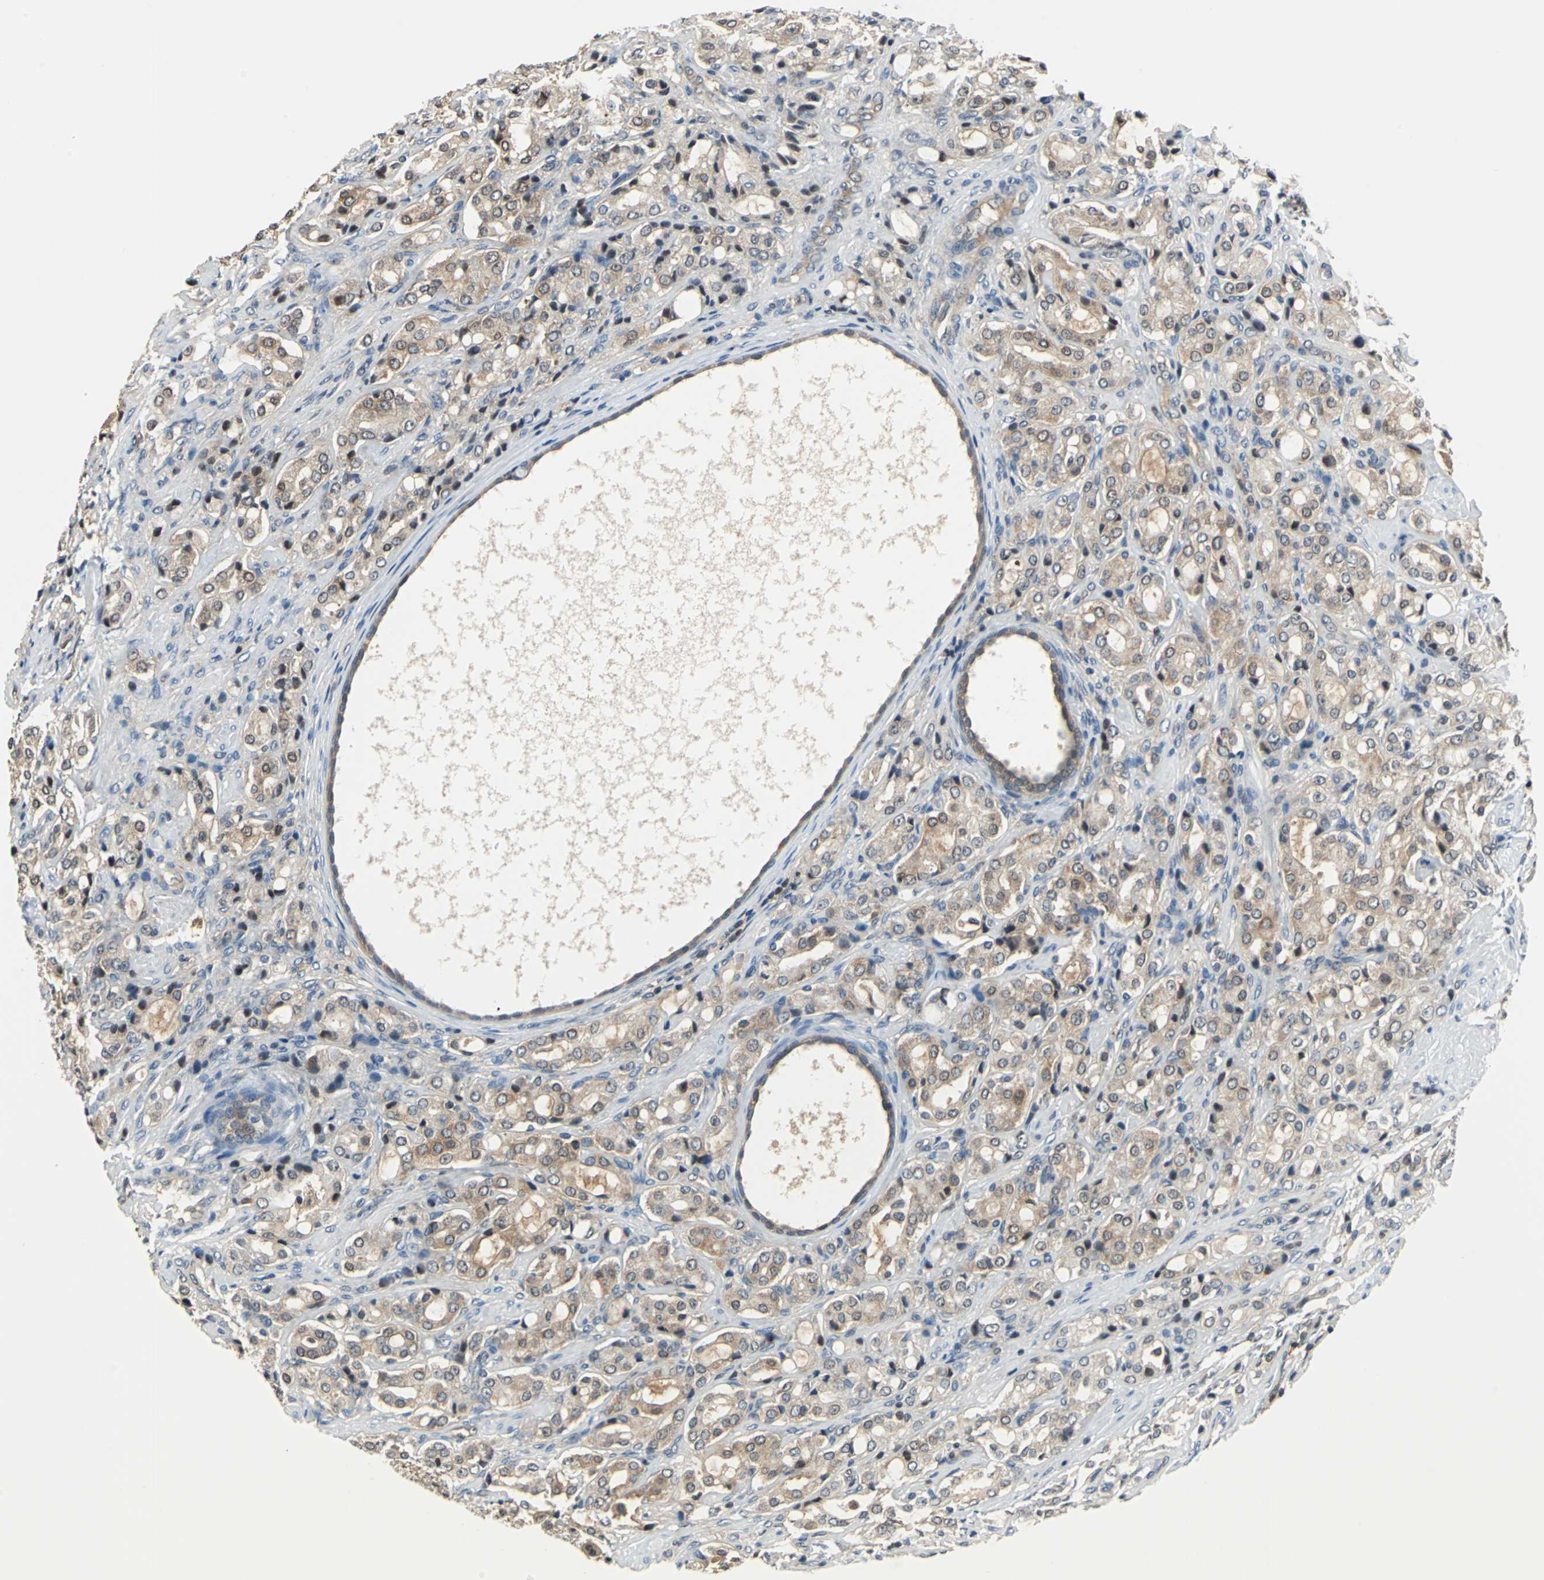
{"staining": {"intensity": "strong", "quantity": ">75%", "location": "cytoplasmic/membranous"}, "tissue": "prostate cancer", "cell_type": "Tumor cells", "image_type": "cancer", "snomed": [{"axis": "morphology", "description": "Adenocarcinoma, High grade"}, {"axis": "topography", "description": "Prostate"}], "caption": "The immunohistochemical stain highlights strong cytoplasmic/membranous staining in tumor cells of prostate high-grade adenocarcinoma tissue.", "gene": "PSME1", "patient": {"sex": "male", "age": 72}}